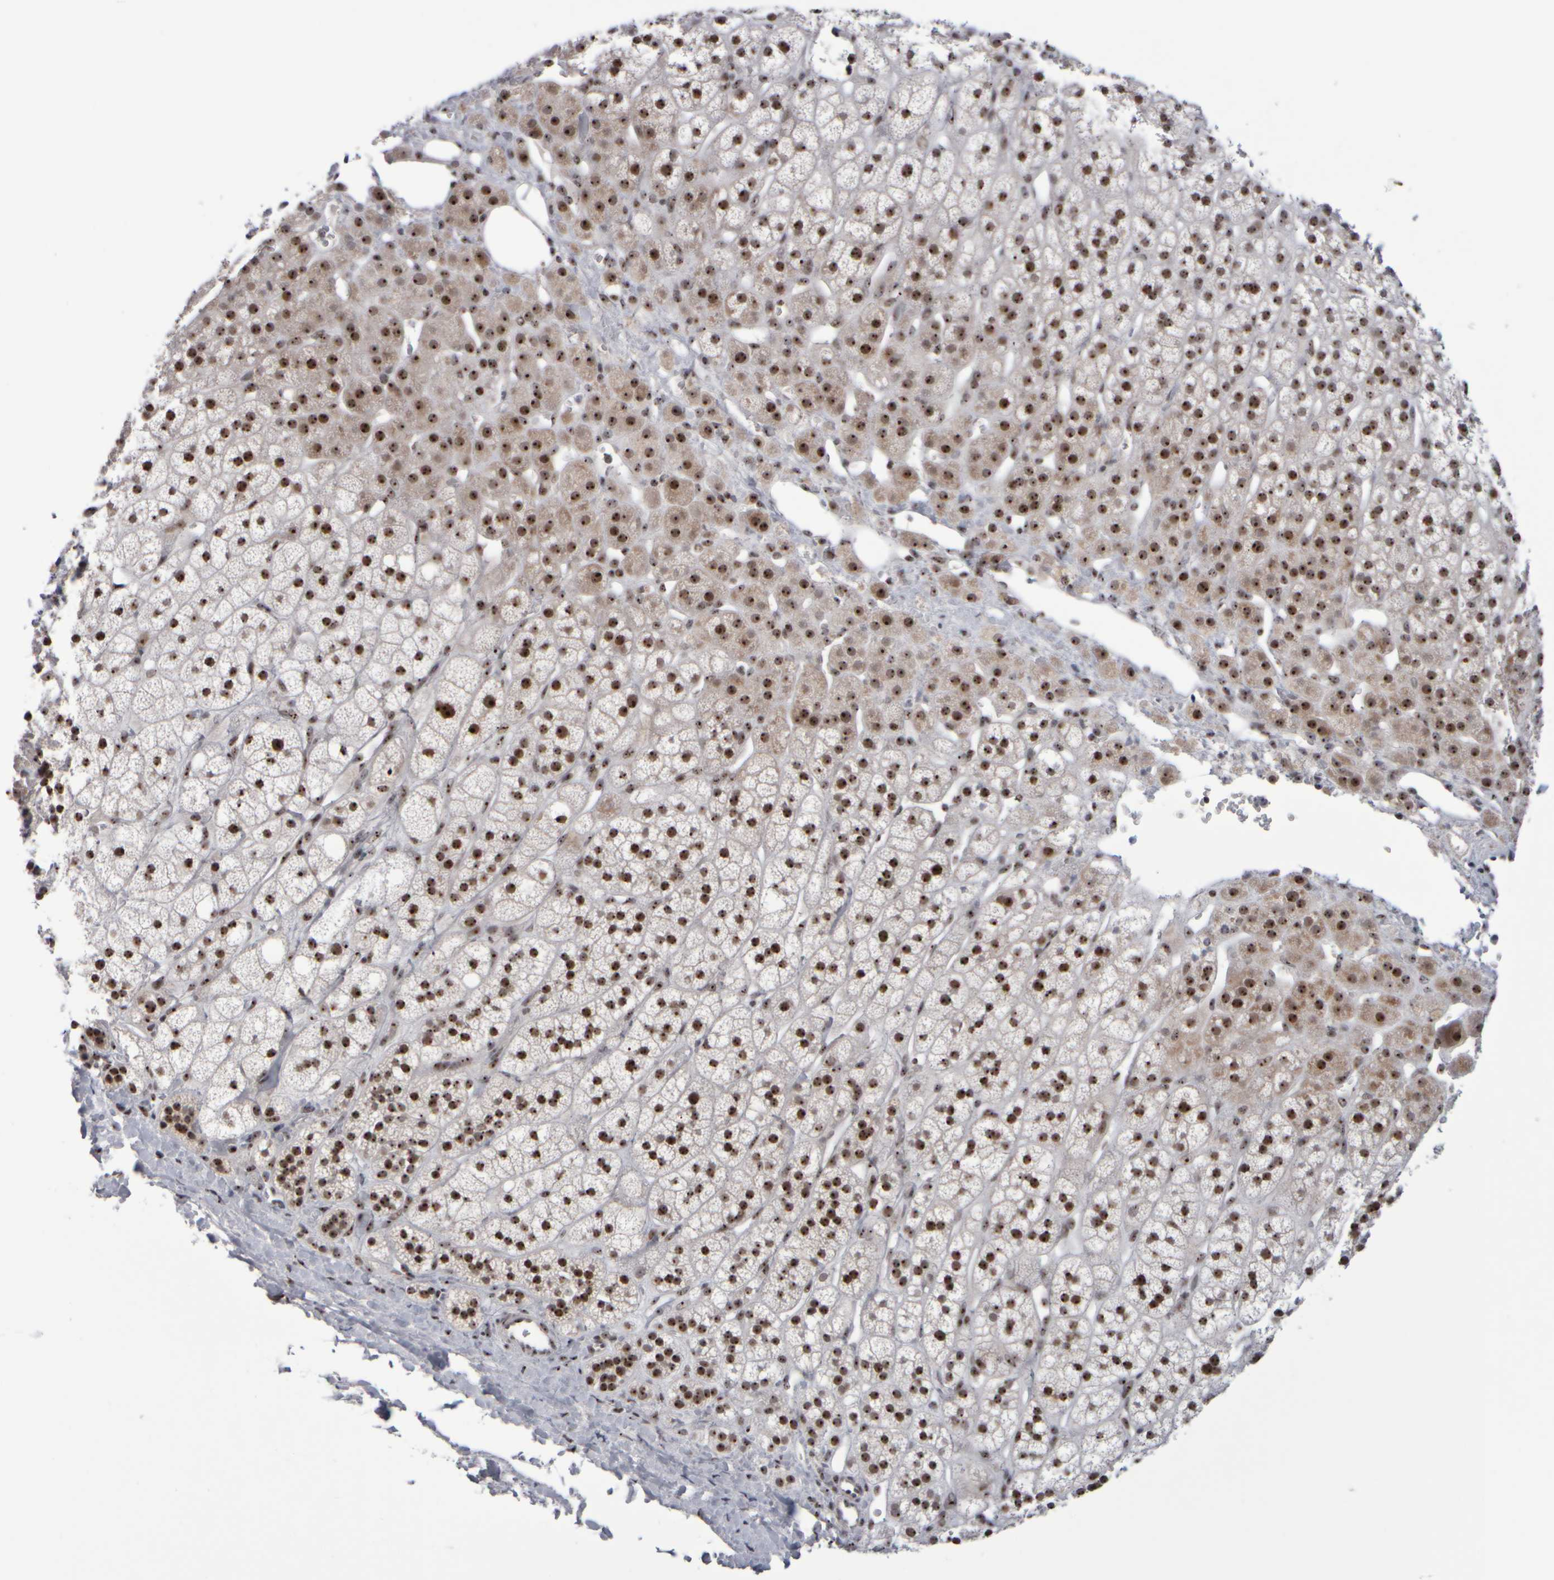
{"staining": {"intensity": "strong", "quantity": ">75%", "location": "cytoplasmic/membranous,nuclear"}, "tissue": "adrenal gland", "cell_type": "Glandular cells", "image_type": "normal", "snomed": [{"axis": "morphology", "description": "Normal tissue, NOS"}, {"axis": "topography", "description": "Adrenal gland"}], "caption": "Human adrenal gland stained for a protein (brown) displays strong cytoplasmic/membranous,nuclear positive positivity in about >75% of glandular cells.", "gene": "SURF6", "patient": {"sex": "male", "age": 56}}